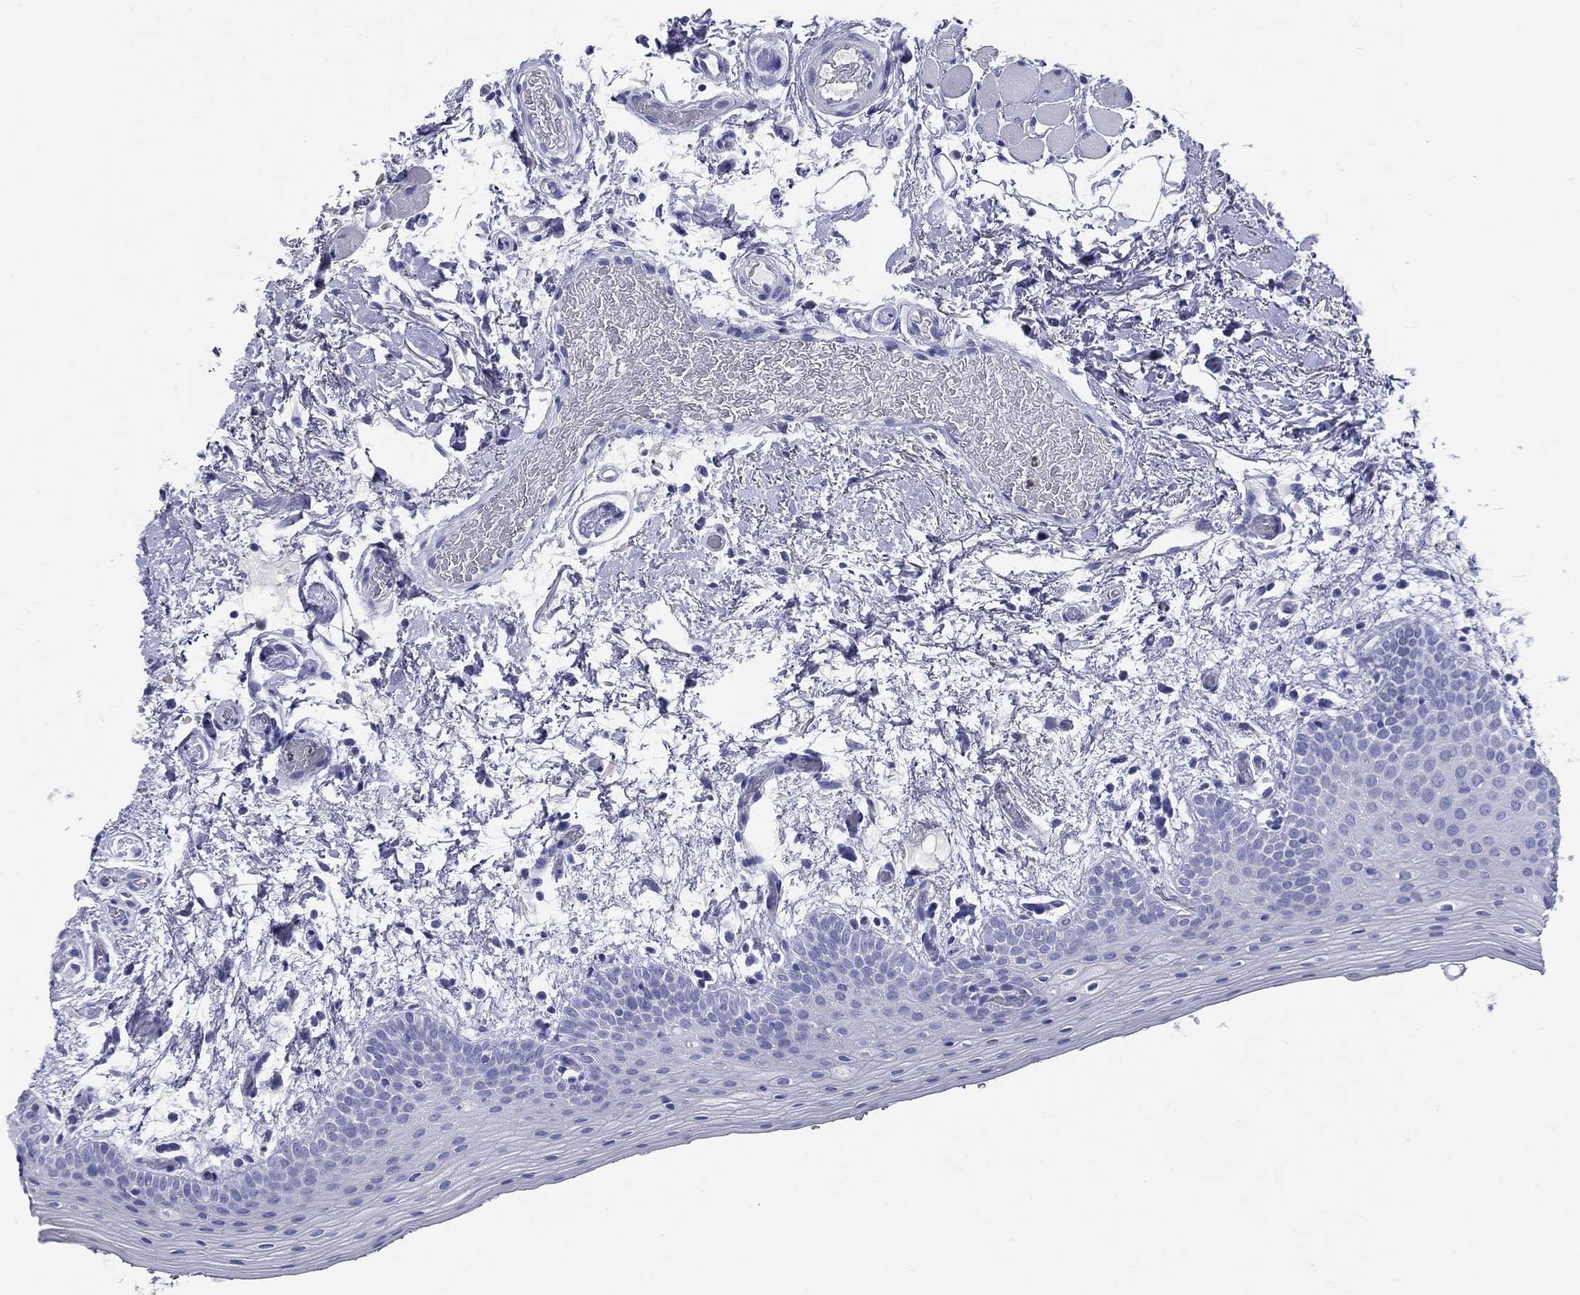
{"staining": {"intensity": "negative", "quantity": "none", "location": "none"}, "tissue": "oral mucosa", "cell_type": "Squamous epithelial cells", "image_type": "normal", "snomed": [{"axis": "morphology", "description": "Normal tissue, NOS"}, {"axis": "topography", "description": "Oral tissue"}, {"axis": "topography", "description": "Tounge, NOS"}], "caption": "High power microscopy histopathology image of an immunohistochemistry photomicrograph of benign oral mucosa, revealing no significant expression in squamous epithelial cells.", "gene": "DEFB121", "patient": {"sex": "female", "age": 86}}